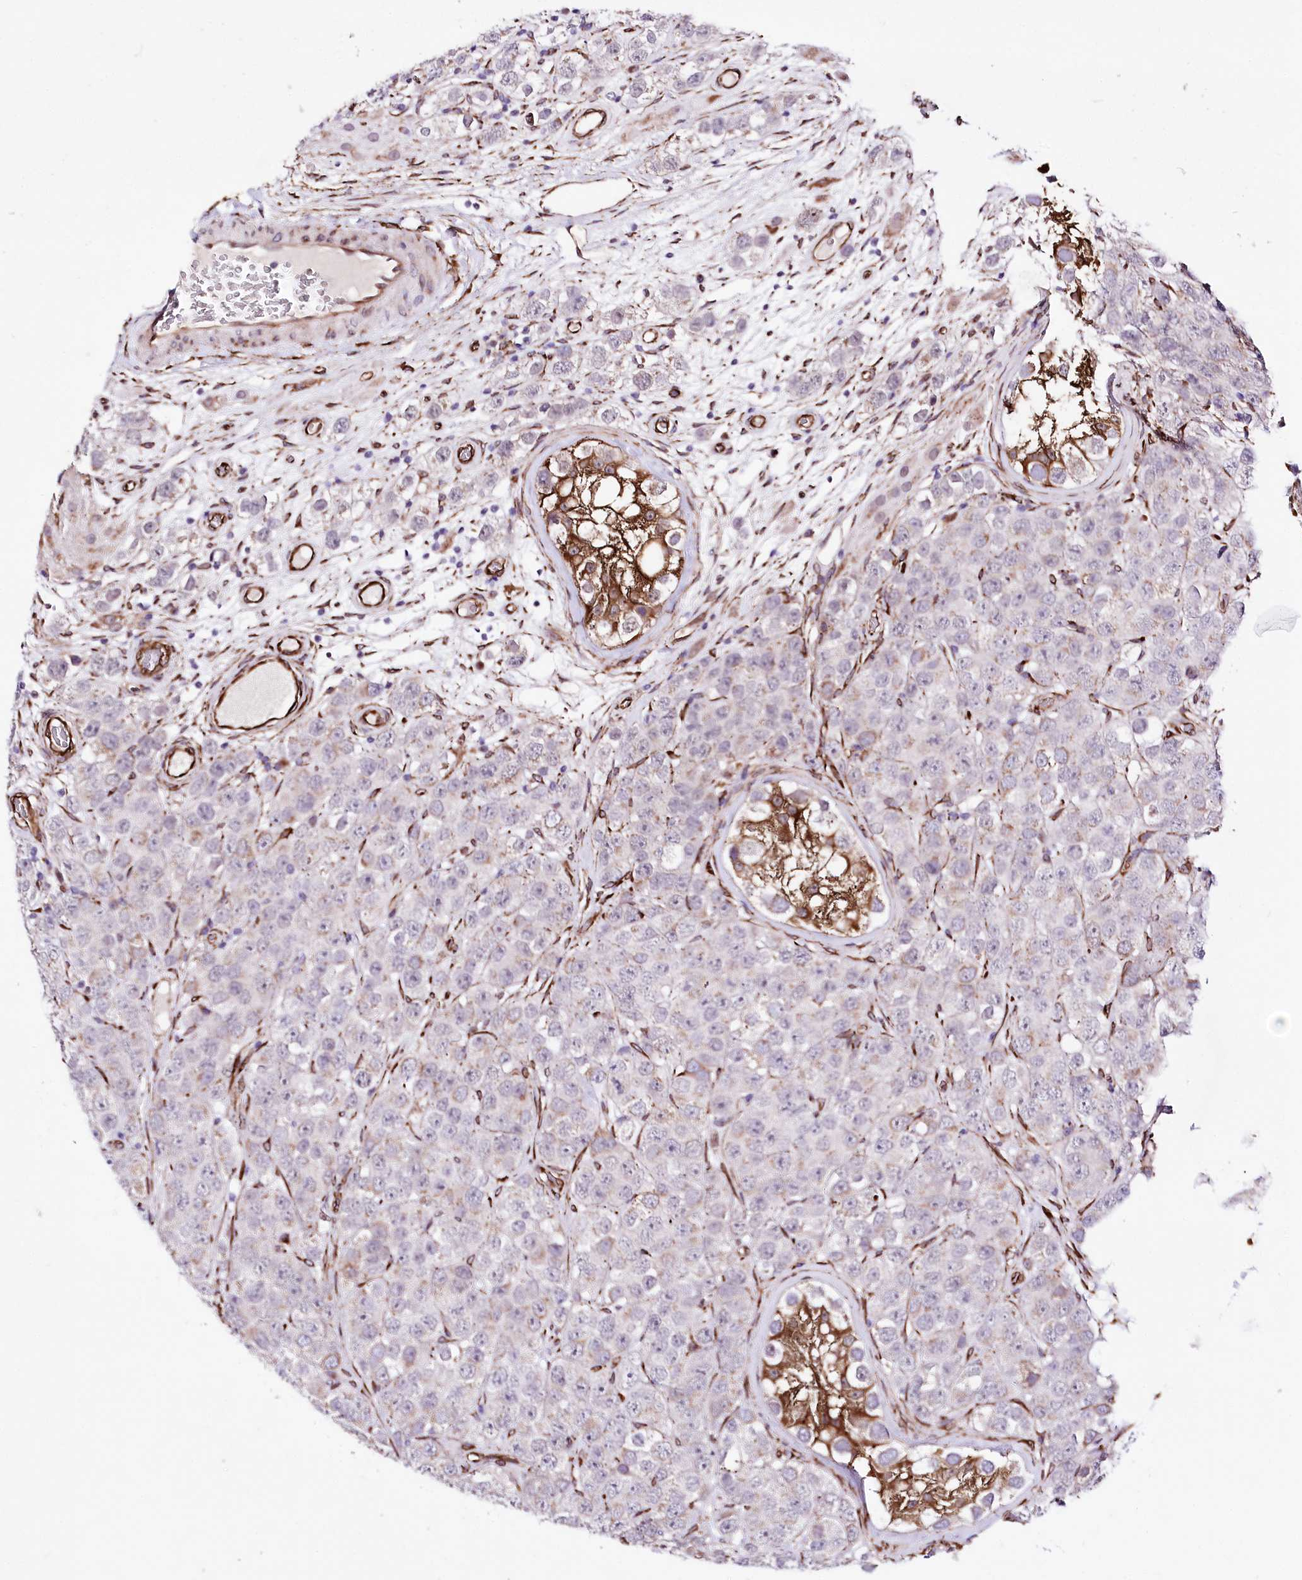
{"staining": {"intensity": "weak", "quantity": "<25%", "location": "cytoplasmic/membranous"}, "tissue": "testis cancer", "cell_type": "Tumor cells", "image_type": "cancer", "snomed": [{"axis": "morphology", "description": "Seminoma, NOS"}, {"axis": "topography", "description": "Testis"}], "caption": "Immunohistochemistry (IHC) photomicrograph of neoplastic tissue: seminoma (testis) stained with DAB (3,3'-diaminobenzidine) exhibits no significant protein staining in tumor cells.", "gene": "WWC1", "patient": {"sex": "male", "age": 28}}